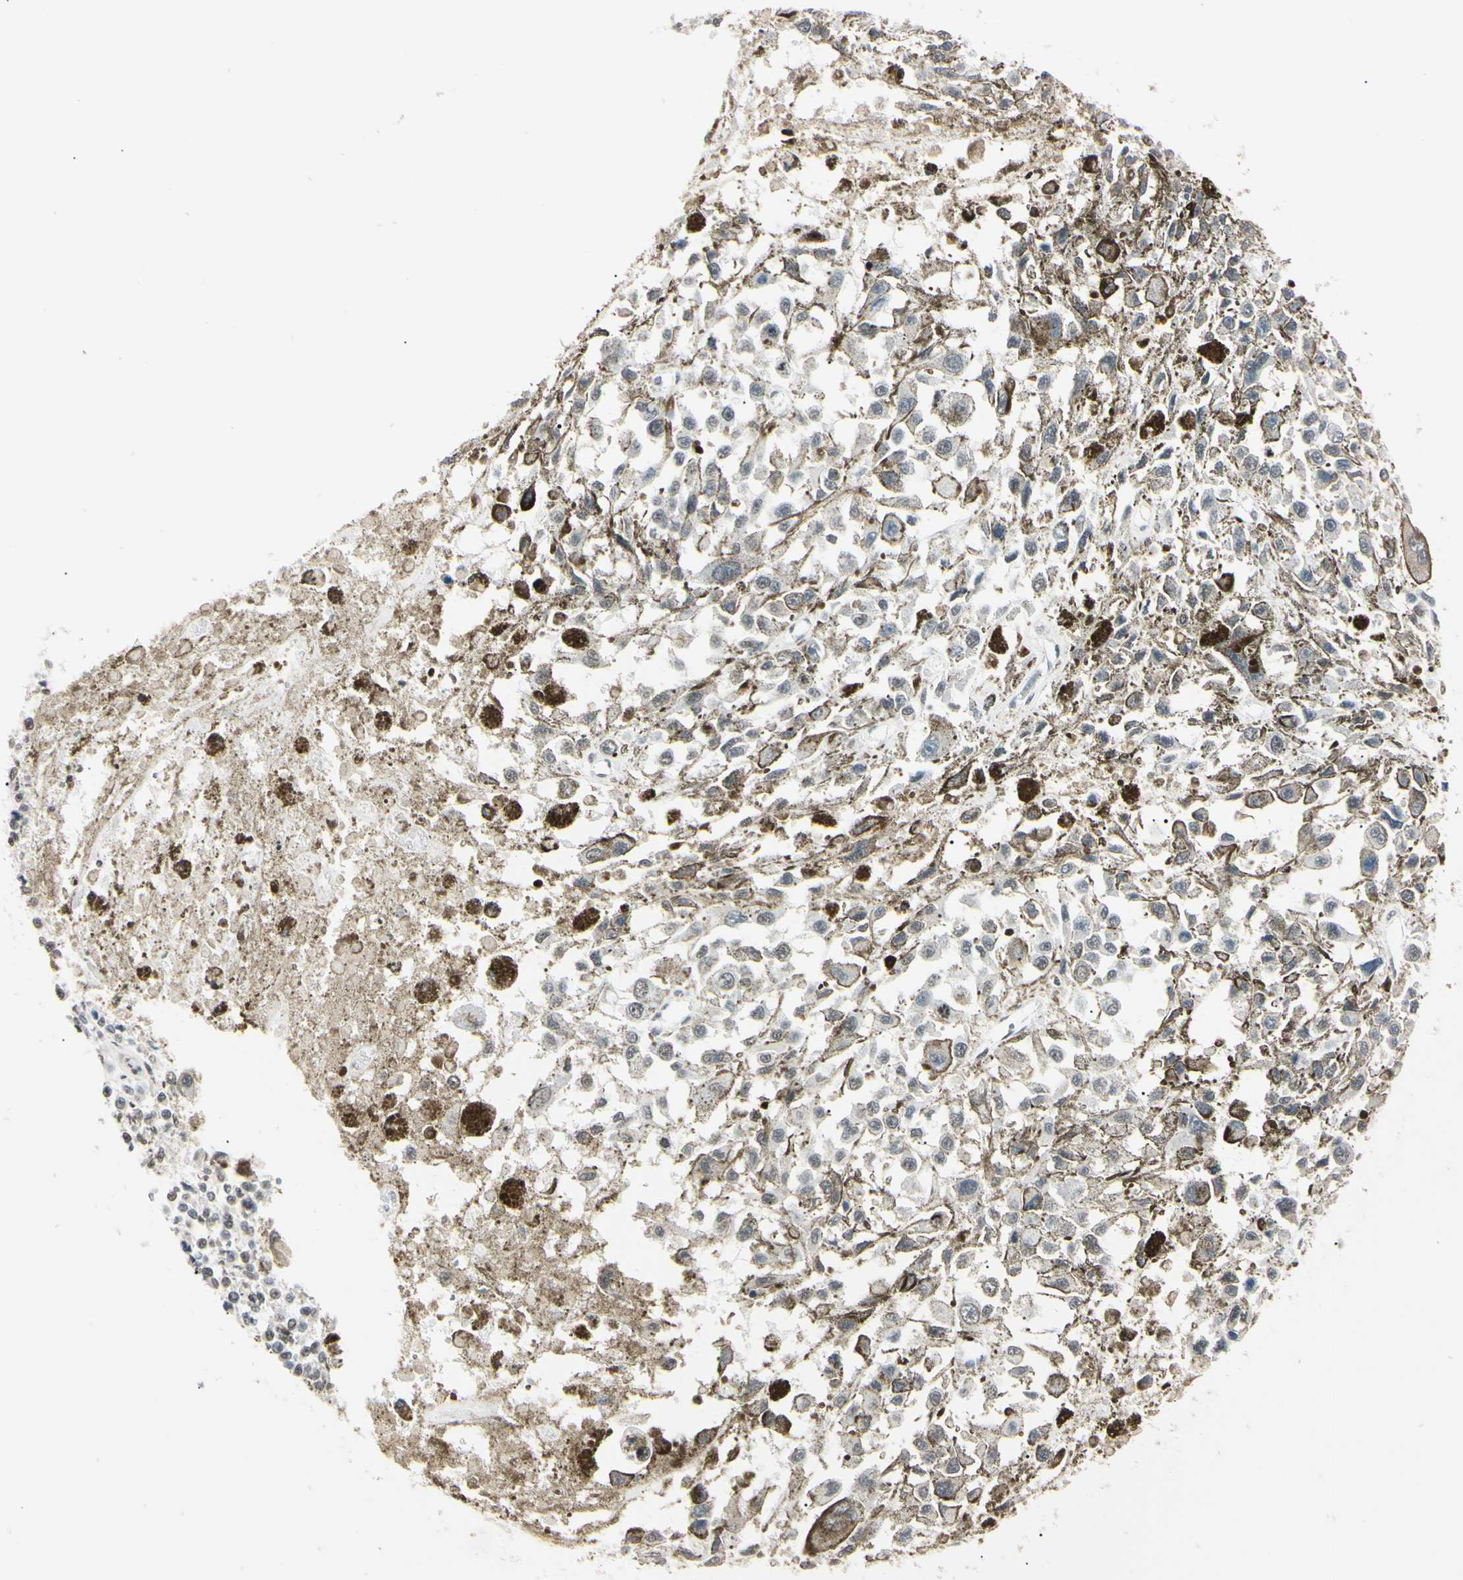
{"staining": {"intensity": "weak", "quantity": "25%-75%", "location": "nuclear"}, "tissue": "melanoma", "cell_type": "Tumor cells", "image_type": "cancer", "snomed": [{"axis": "morphology", "description": "Malignant melanoma, Metastatic site"}, {"axis": "topography", "description": "Lymph node"}], "caption": "High-magnification brightfield microscopy of malignant melanoma (metastatic site) stained with DAB (3,3'-diaminobenzidine) (brown) and counterstained with hematoxylin (blue). tumor cells exhibit weak nuclear positivity is appreciated in approximately25%-75% of cells.", "gene": "CDC45", "patient": {"sex": "male", "age": 59}}